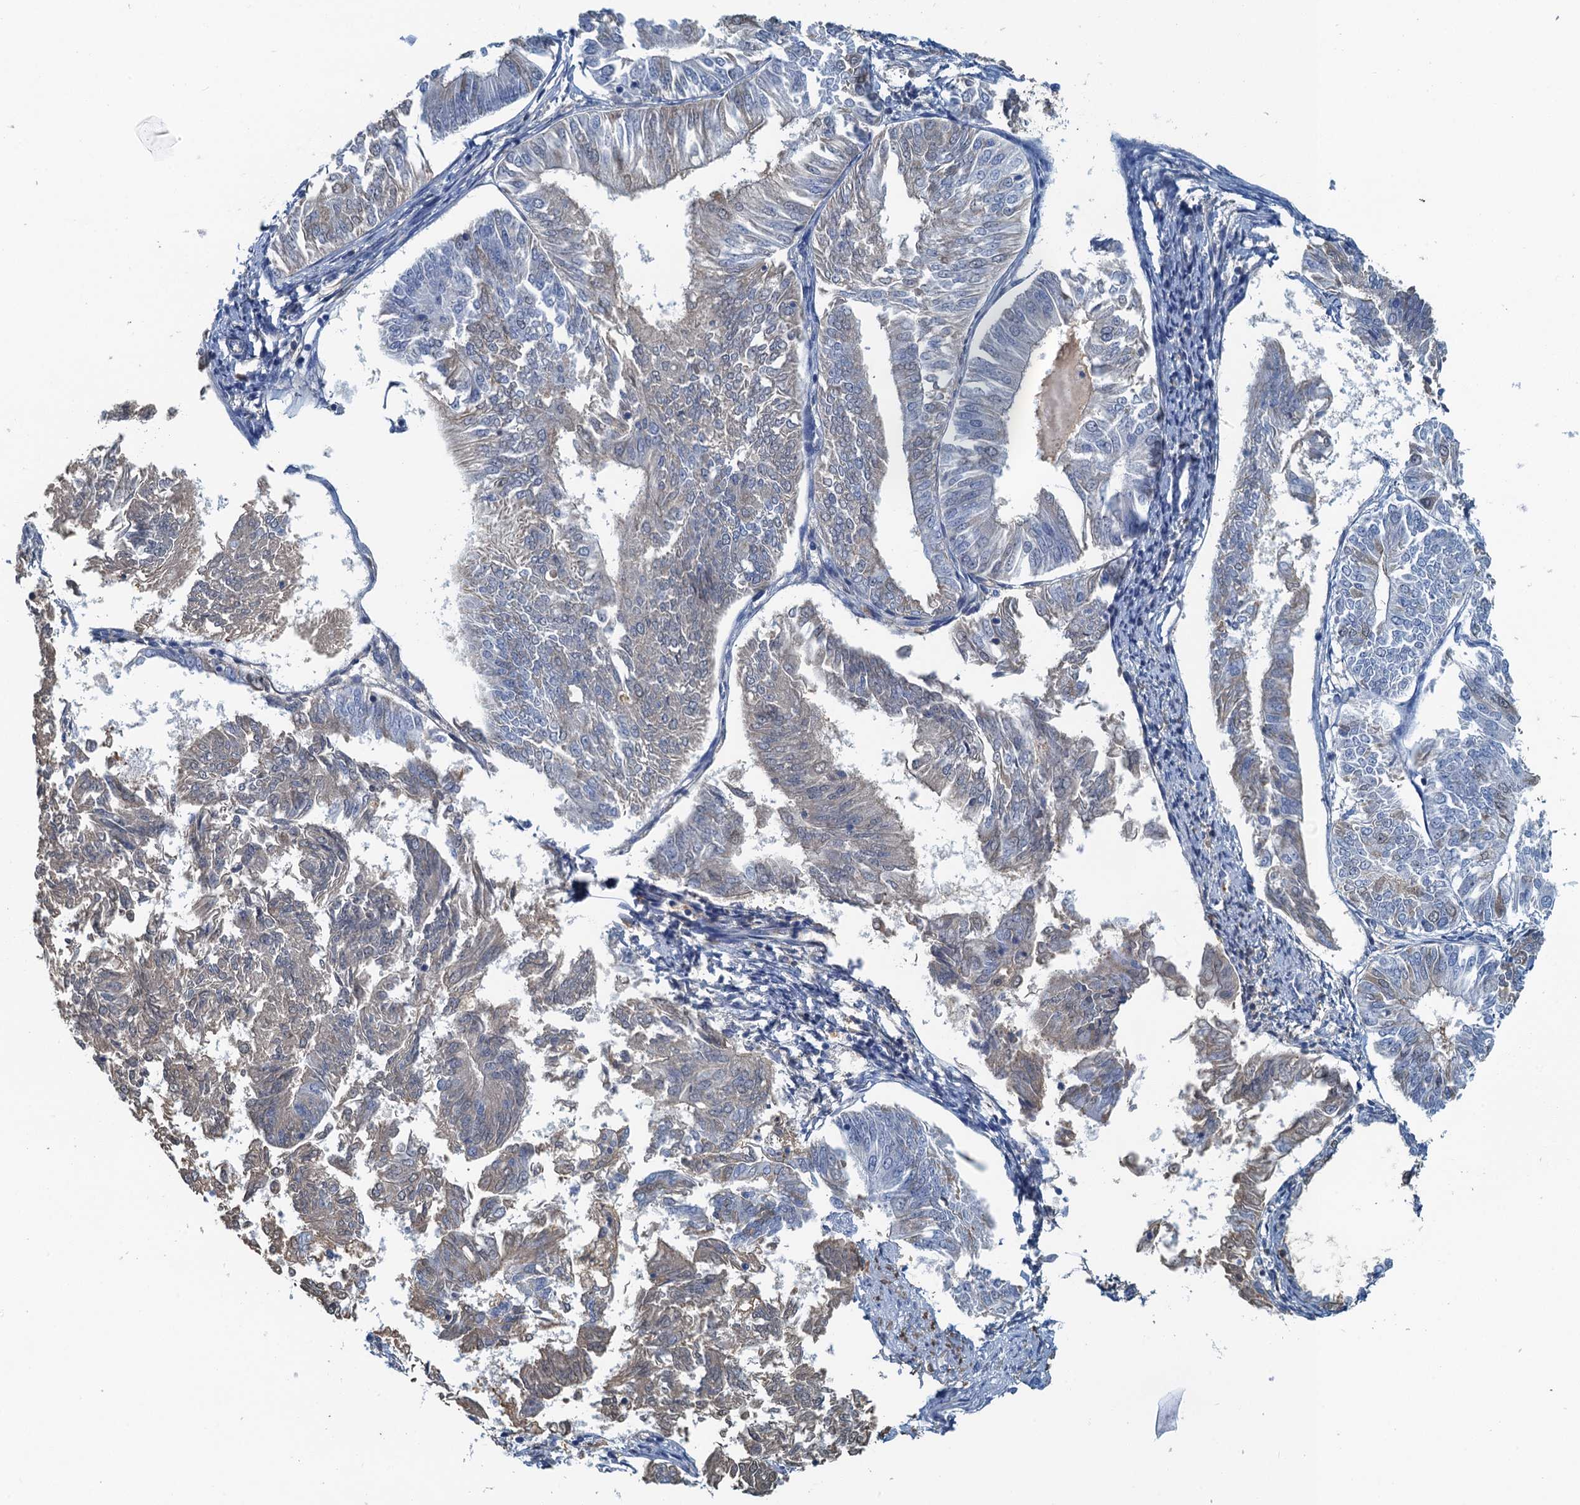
{"staining": {"intensity": "negative", "quantity": "none", "location": "none"}, "tissue": "endometrial cancer", "cell_type": "Tumor cells", "image_type": "cancer", "snomed": [{"axis": "morphology", "description": "Adenocarcinoma, NOS"}, {"axis": "topography", "description": "Endometrium"}], "caption": "Histopathology image shows no significant protein positivity in tumor cells of endometrial cancer (adenocarcinoma).", "gene": "LSM14B", "patient": {"sex": "female", "age": 58}}